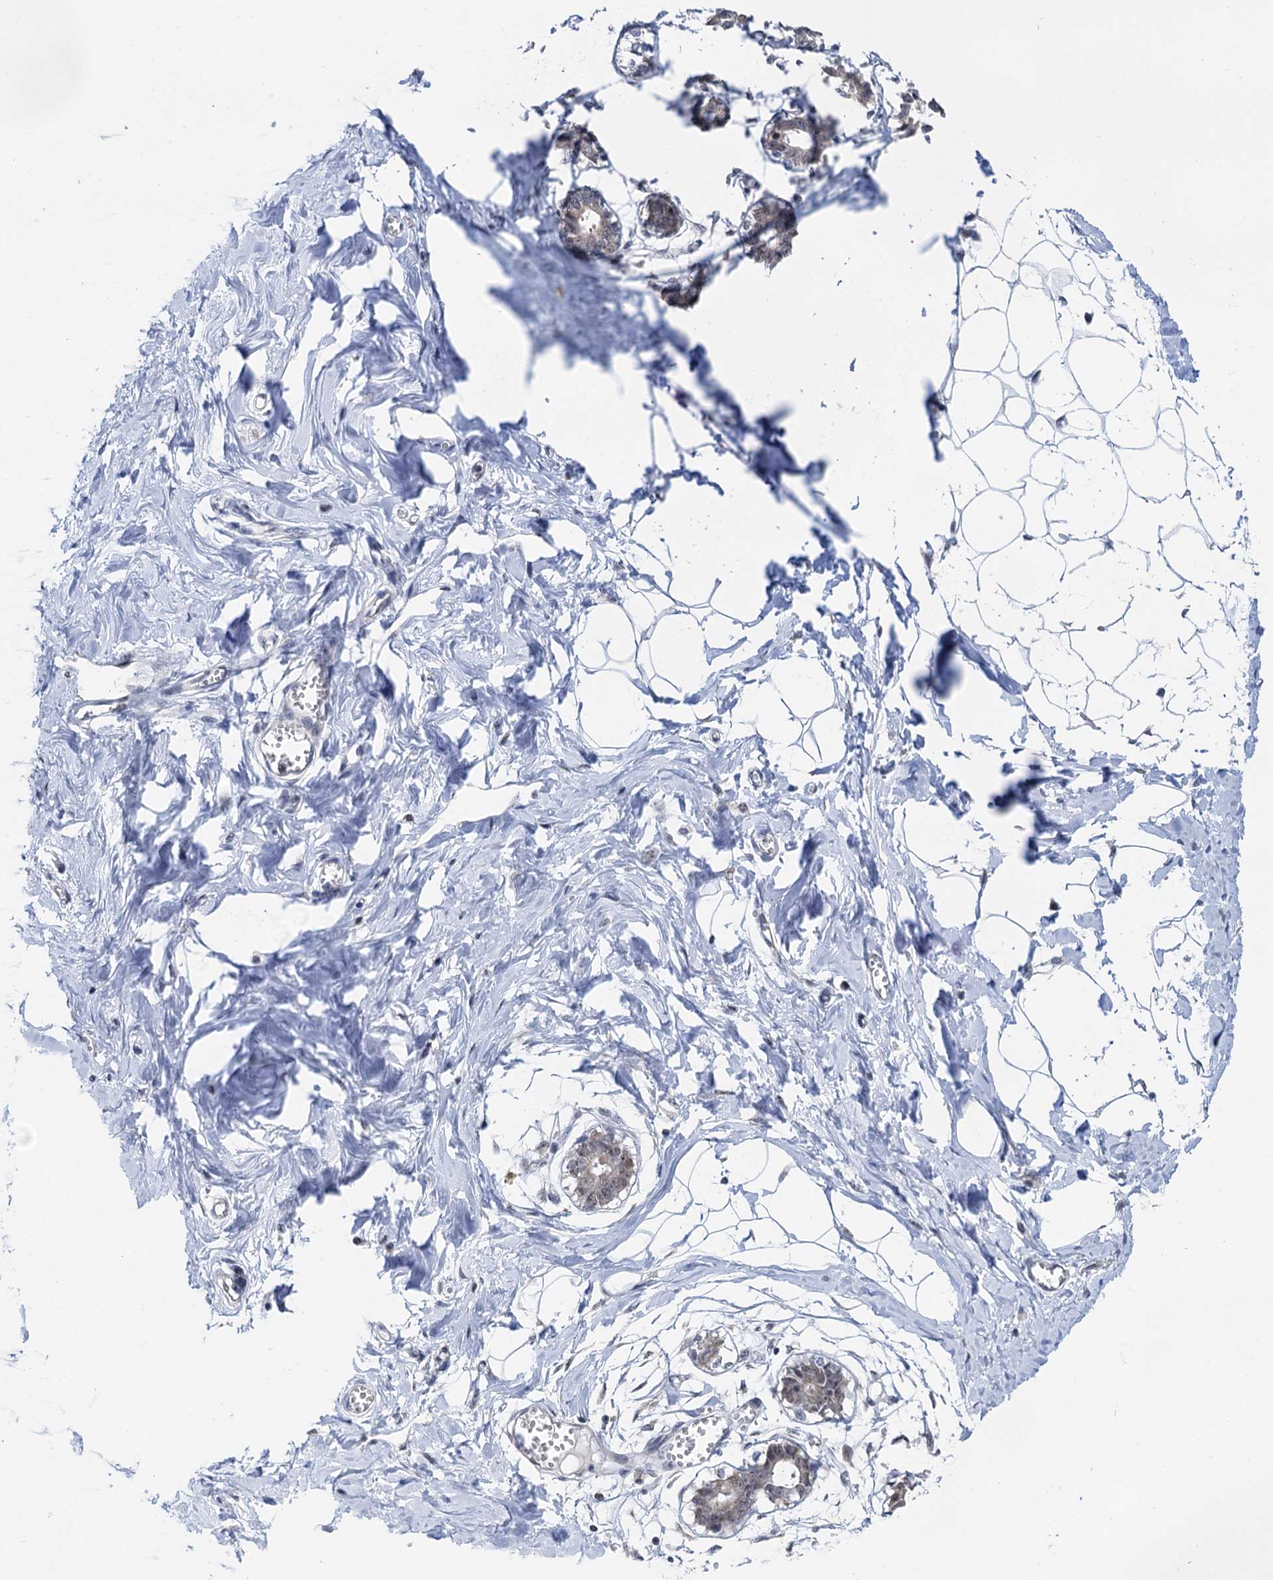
{"staining": {"intensity": "negative", "quantity": "none", "location": "none"}, "tissue": "breast", "cell_type": "Adipocytes", "image_type": "normal", "snomed": [{"axis": "morphology", "description": "Normal tissue, NOS"}, {"axis": "topography", "description": "Breast"}], "caption": "Breast stained for a protein using immunohistochemistry shows no expression adipocytes.", "gene": "NAT10", "patient": {"sex": "female", "age": 27}}